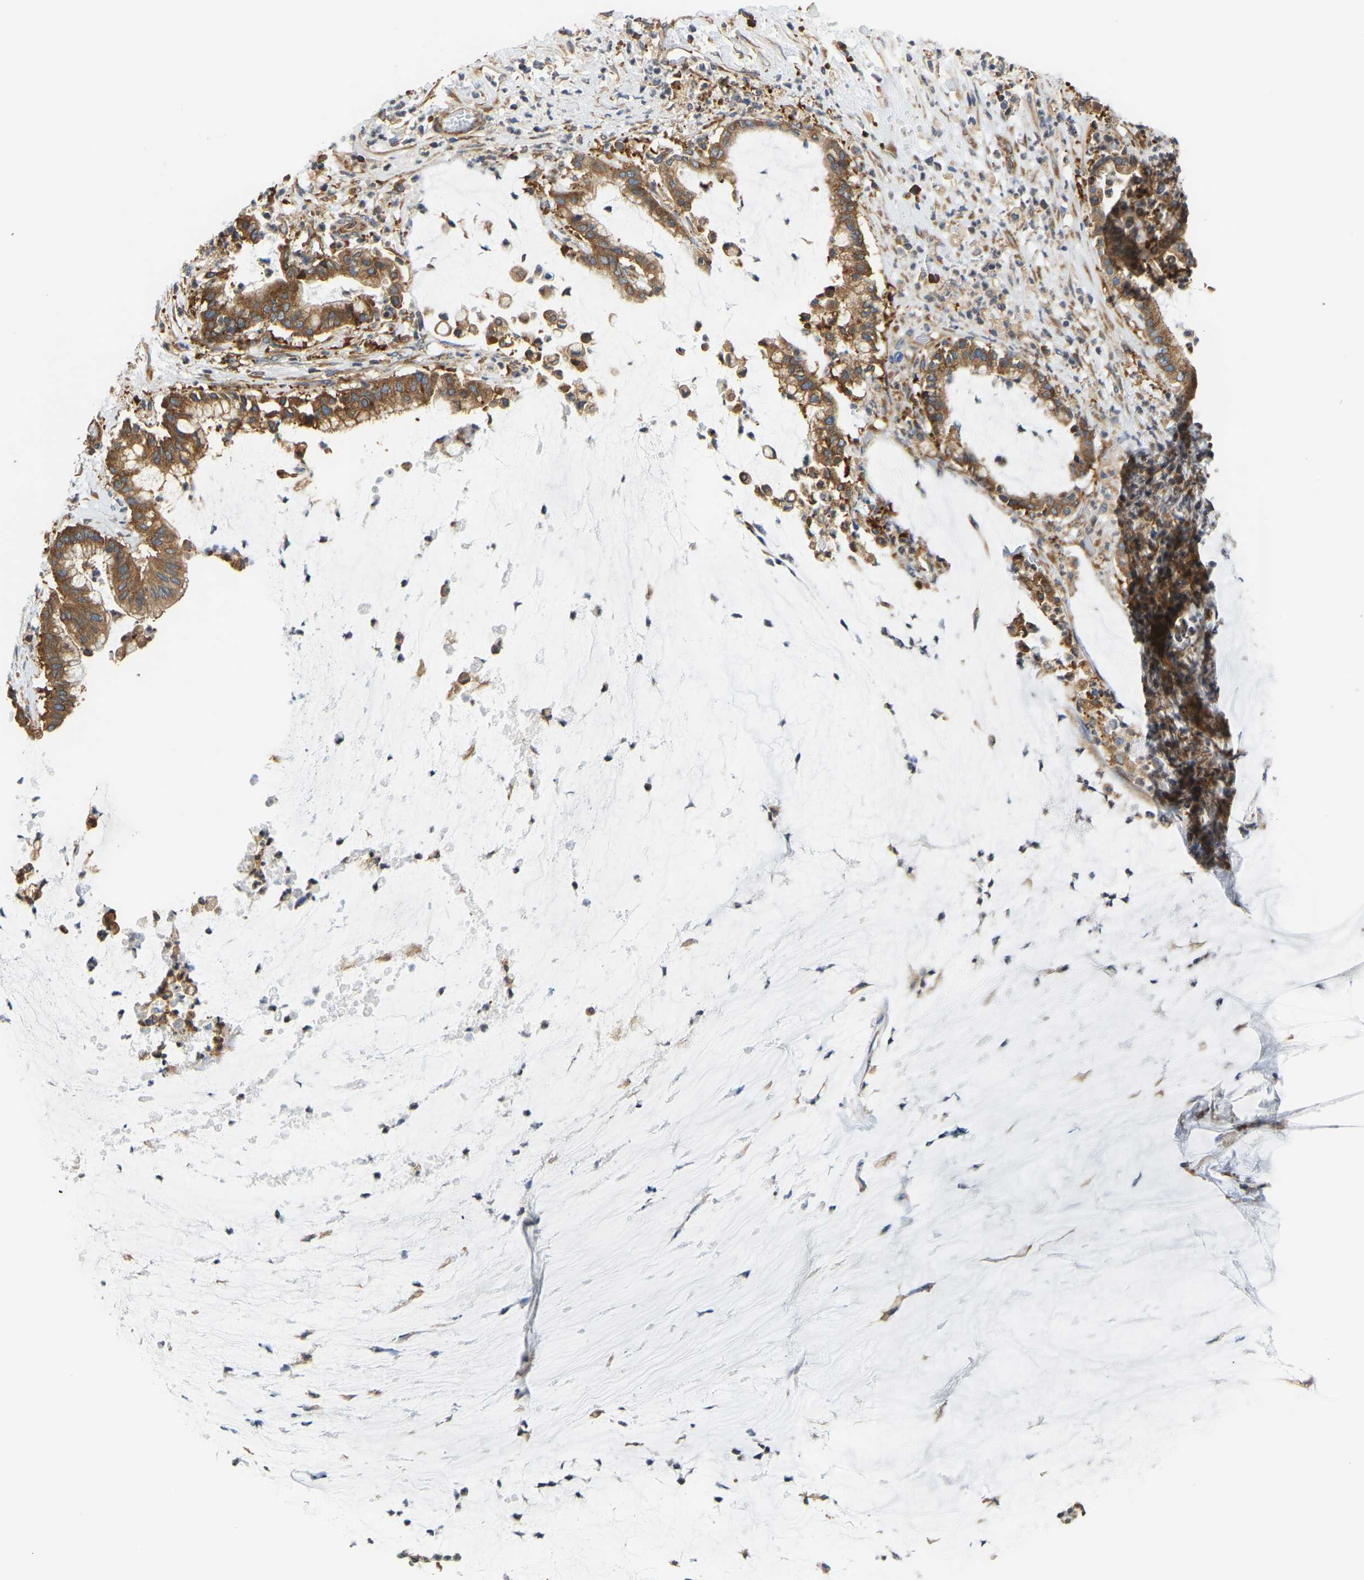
{"staining": {"intensity": "moderate", "quantity": ">75%", "location": "cytoplasmic/membranous"}, "tissue": "pancreatic cancer", "cell_type": "Tumor cells", "image_type": "cancer", "snomed": [{"axis": "morphology", "description": "Adenocarcinoma, NOS"}, {"axis": "topography", "description": "Pancreas"}], "caption": "Protein positivity by immunohistochemistry (IHC) reveals moderate cytoplasmic/membranous expression in approximately >75% of tumor cells in pancreatic cancer (adenocarcinoma).", "gene": "RPS6KB2", "patient": {"sex": "male", "age": 41}}